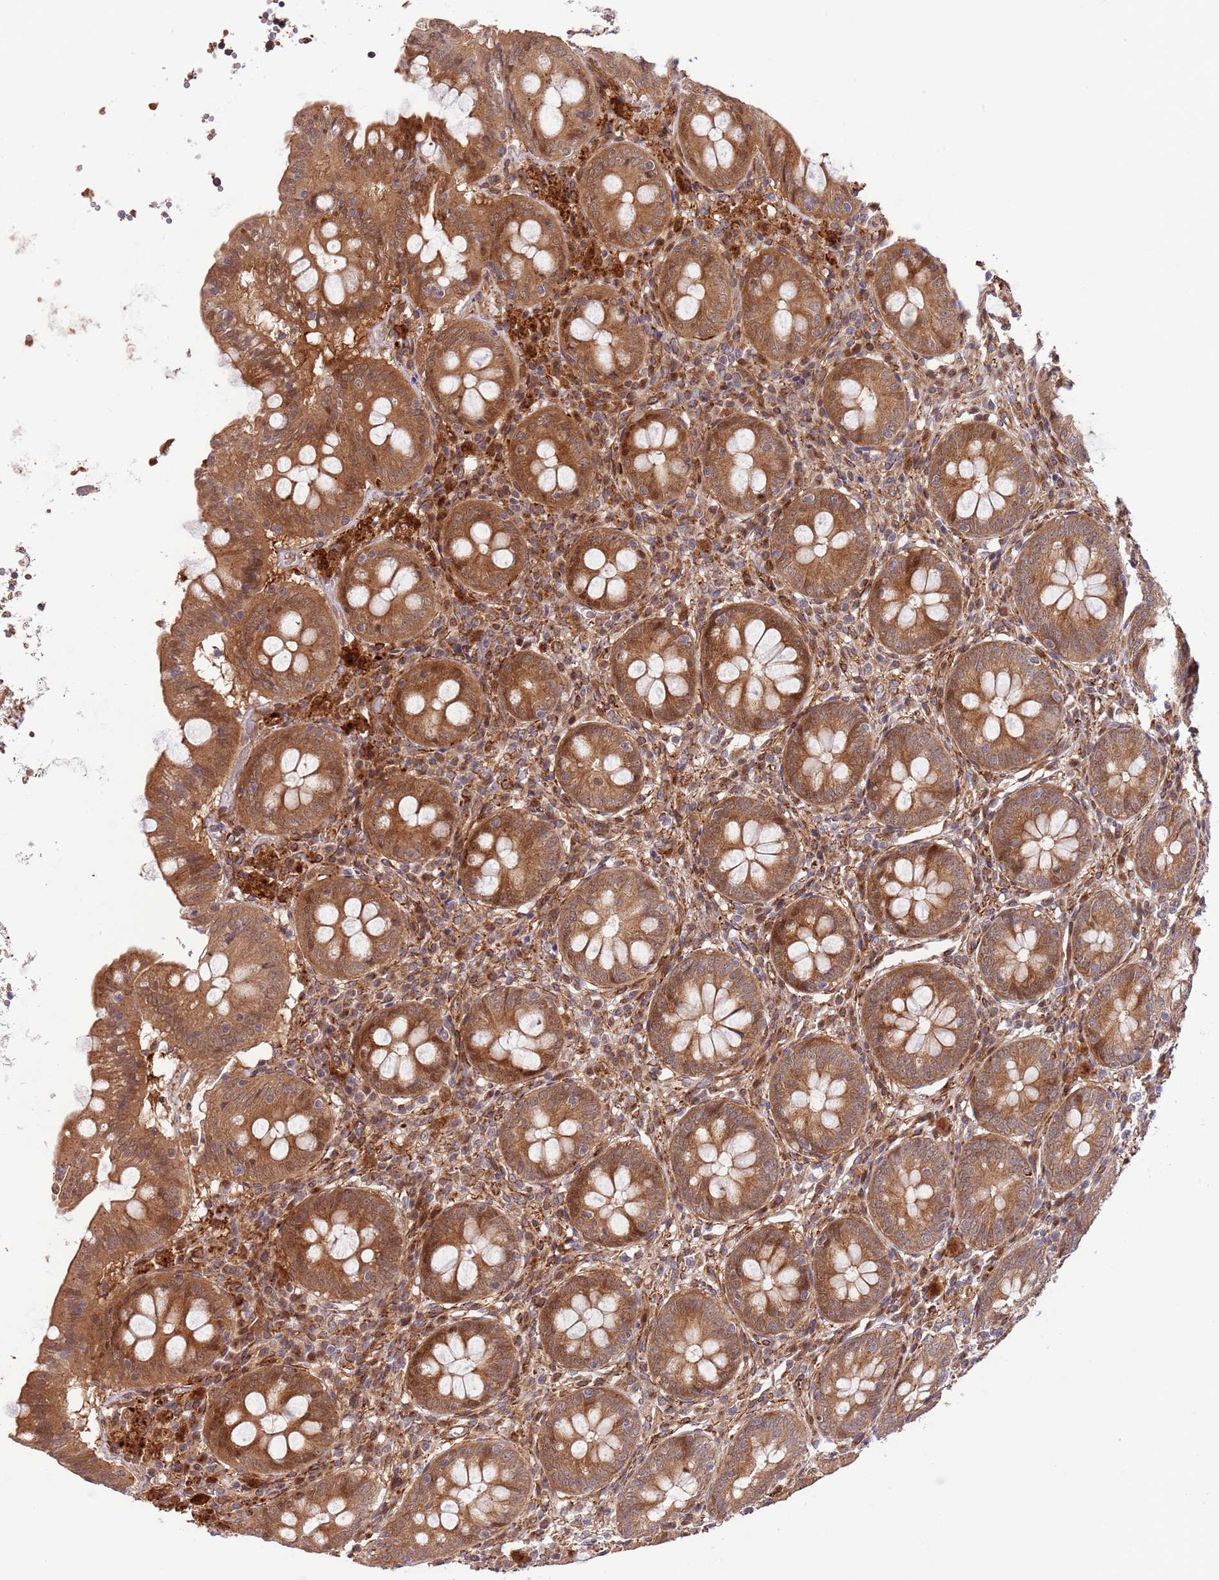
{"staining": {"intensity": "moderate", "quantity": ">75%", "location": "cytoplasmic/membranous"}, "tissue": "appendix", "cell_type": "Glandular cells", "image_type": "normal", "snomed": [{"axis": "morphology", "description": "Normal tissue, NOS"}, {"axis": "topography", "description": "Appendix"}], "caption": "A high-resolution micrograph shows immunohistochemistry staining of benign appendix, which displays moderate cytoplasmic/membranous expression in approximately >75% of glandular cells.", "gene": "NEK3", "patient": {"sex": "female", "age": 54}}